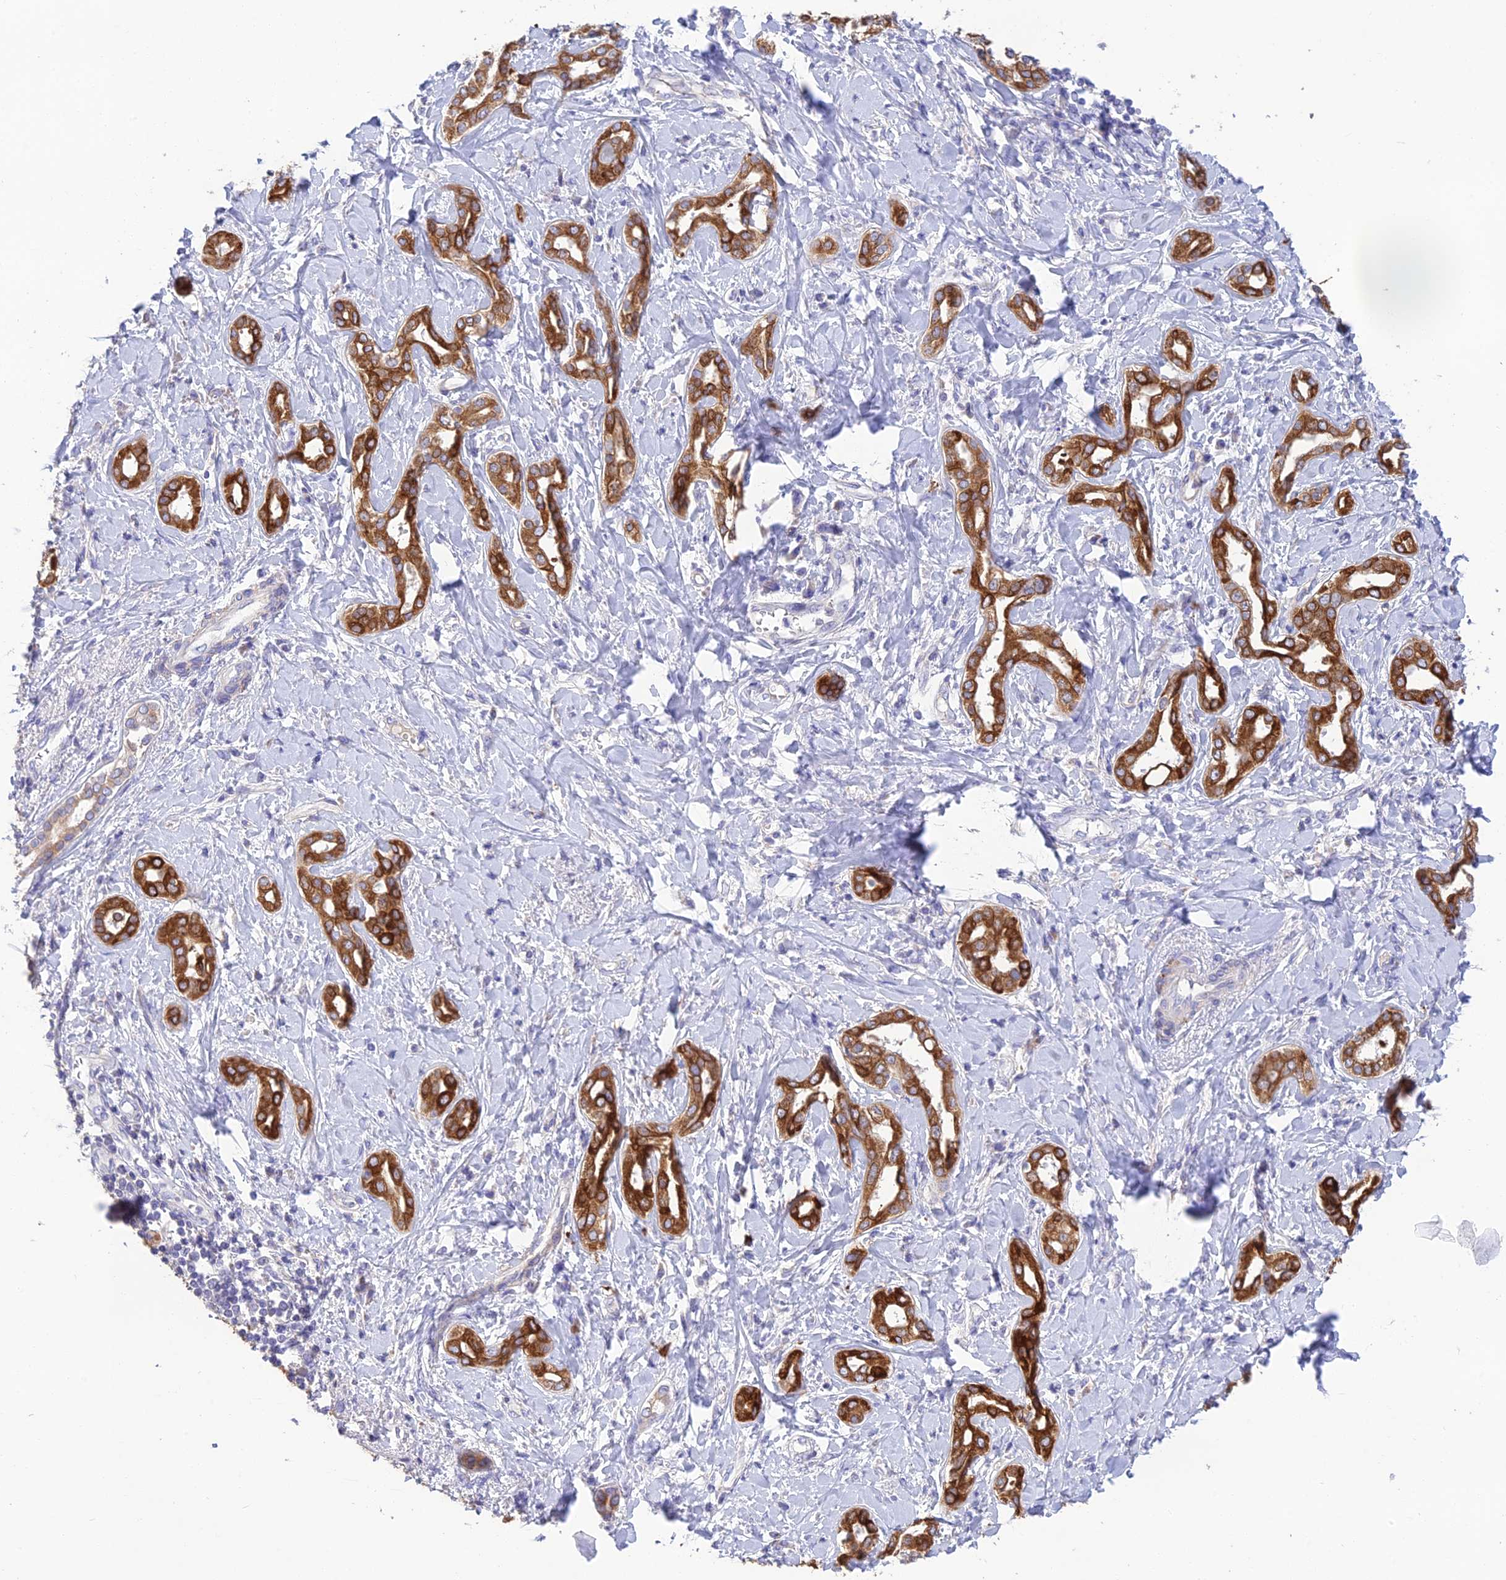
{"staining": {"intensity": "strong", "quantity": ">75%", "location": "cytoplasmic/membranous"}, "tissue": "liver cancer", "cell_type": "Tumor cells", "image_type": "cancer", "snomed": [{"axis": "morphology", "description": "Cholangiocarcinoma"}, {"axis": "topography", "description": "Liver"}], "caption": "Brown immunohistochemical staining in liver cholangiocarcinoma reveals strong cytoplasmic/membranous expression in about >75% of tumor cells.", "gene": "HSD17B2", "patient": {"sex": "female", "age": 77}}